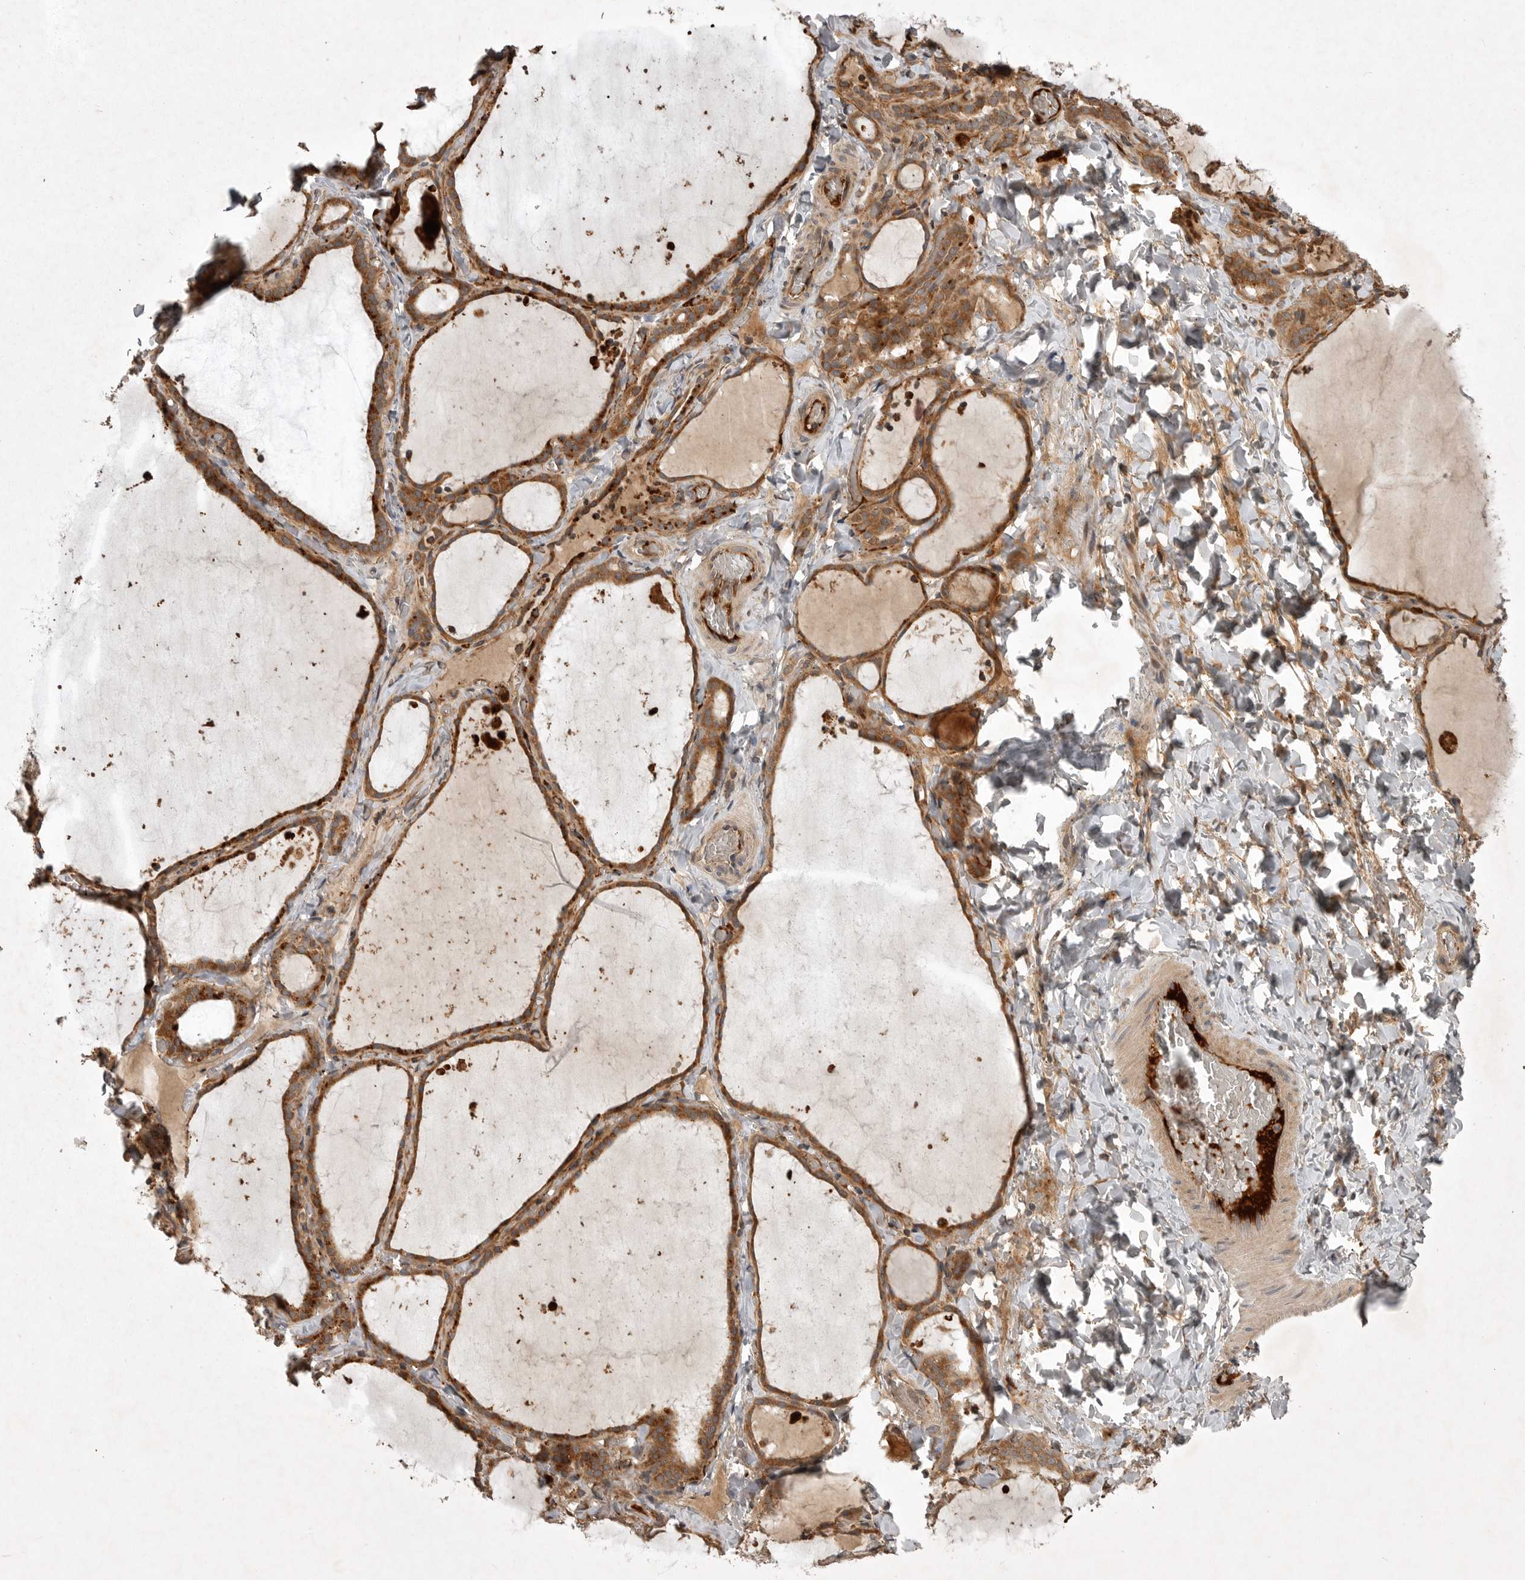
{"staining": {"intensity": "strong", "quantity": ">75%", "location": "cytoplasmic/membranous"}, "tissue": "thyroid gland", "cell_type": "Glandular cells", "image_type": "normal", "snomed": [{"axis": "morphology", "description": "Normal tissue, NOS"}, {"axis": "topography", "description": "Thyroid gland"}], "caption": "Immunohistochemical staining of unremarkable human thyroid gland shows high levels of strong cytoplasmic/membranous expression in about >75% of glandular cells. (DAB (3,3'-diaminobenzidine) IHC, brown staining for protein, blue staining for nuclei).", "gene": "GPR31", "patient": {"sex": "female", "age": 22}}